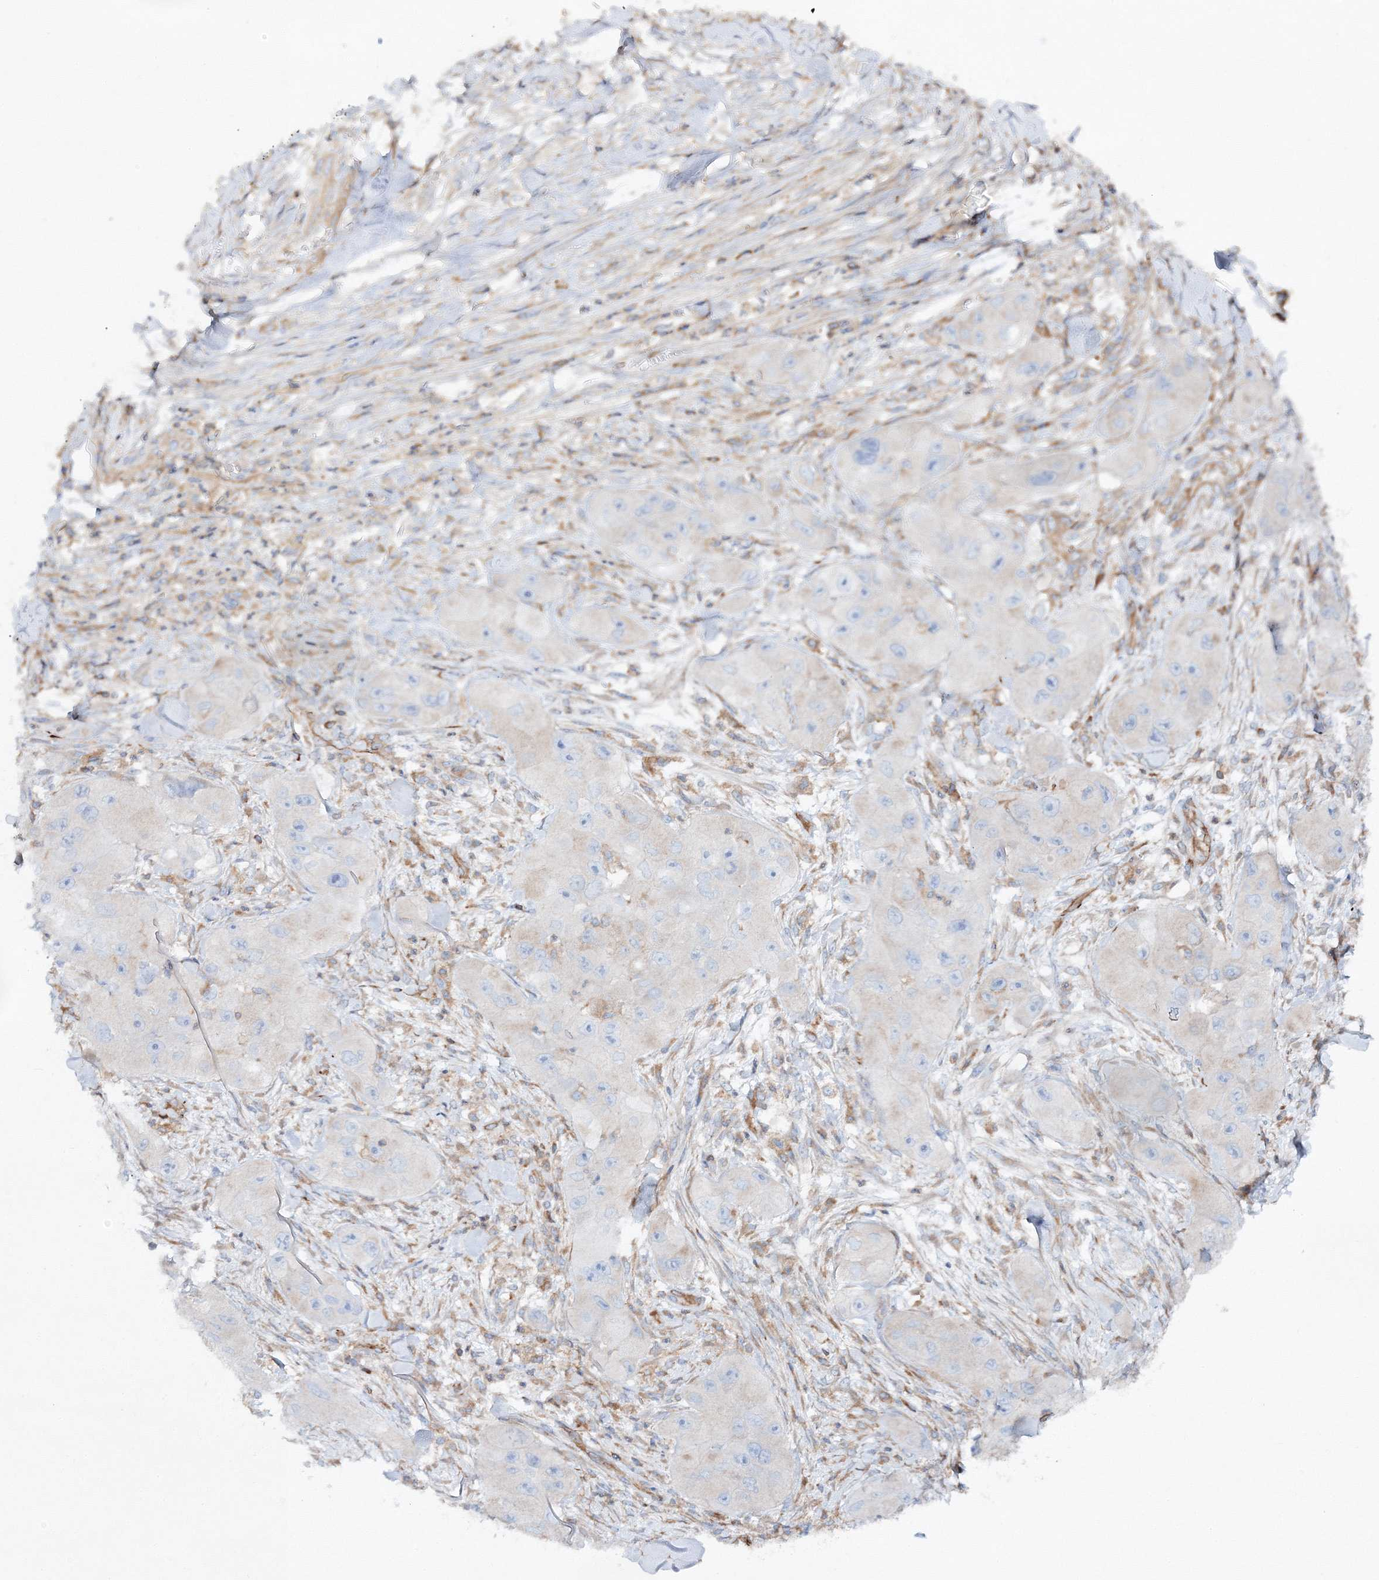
{"staining": {"intensity": "negative", "quantity": "none", "location": "none"}, "tissue": "skin cancer", "cell_type": "Tumor cells", "image_type": "cancer", "snomed": [{"axis": "morphology", "description": "Squamous cell carcinoma, NOS"}, {"axis": "topography", "description": "Skin"}, {"axis": "topography", "description": "Subcutis"}], "caption": "Immunohistochemistry (IHC) of skin squamous cell carcinoma shows no staining in tumor cells.", "gene": "WDR37", "patient": {"sex": "male", "age": 73}}